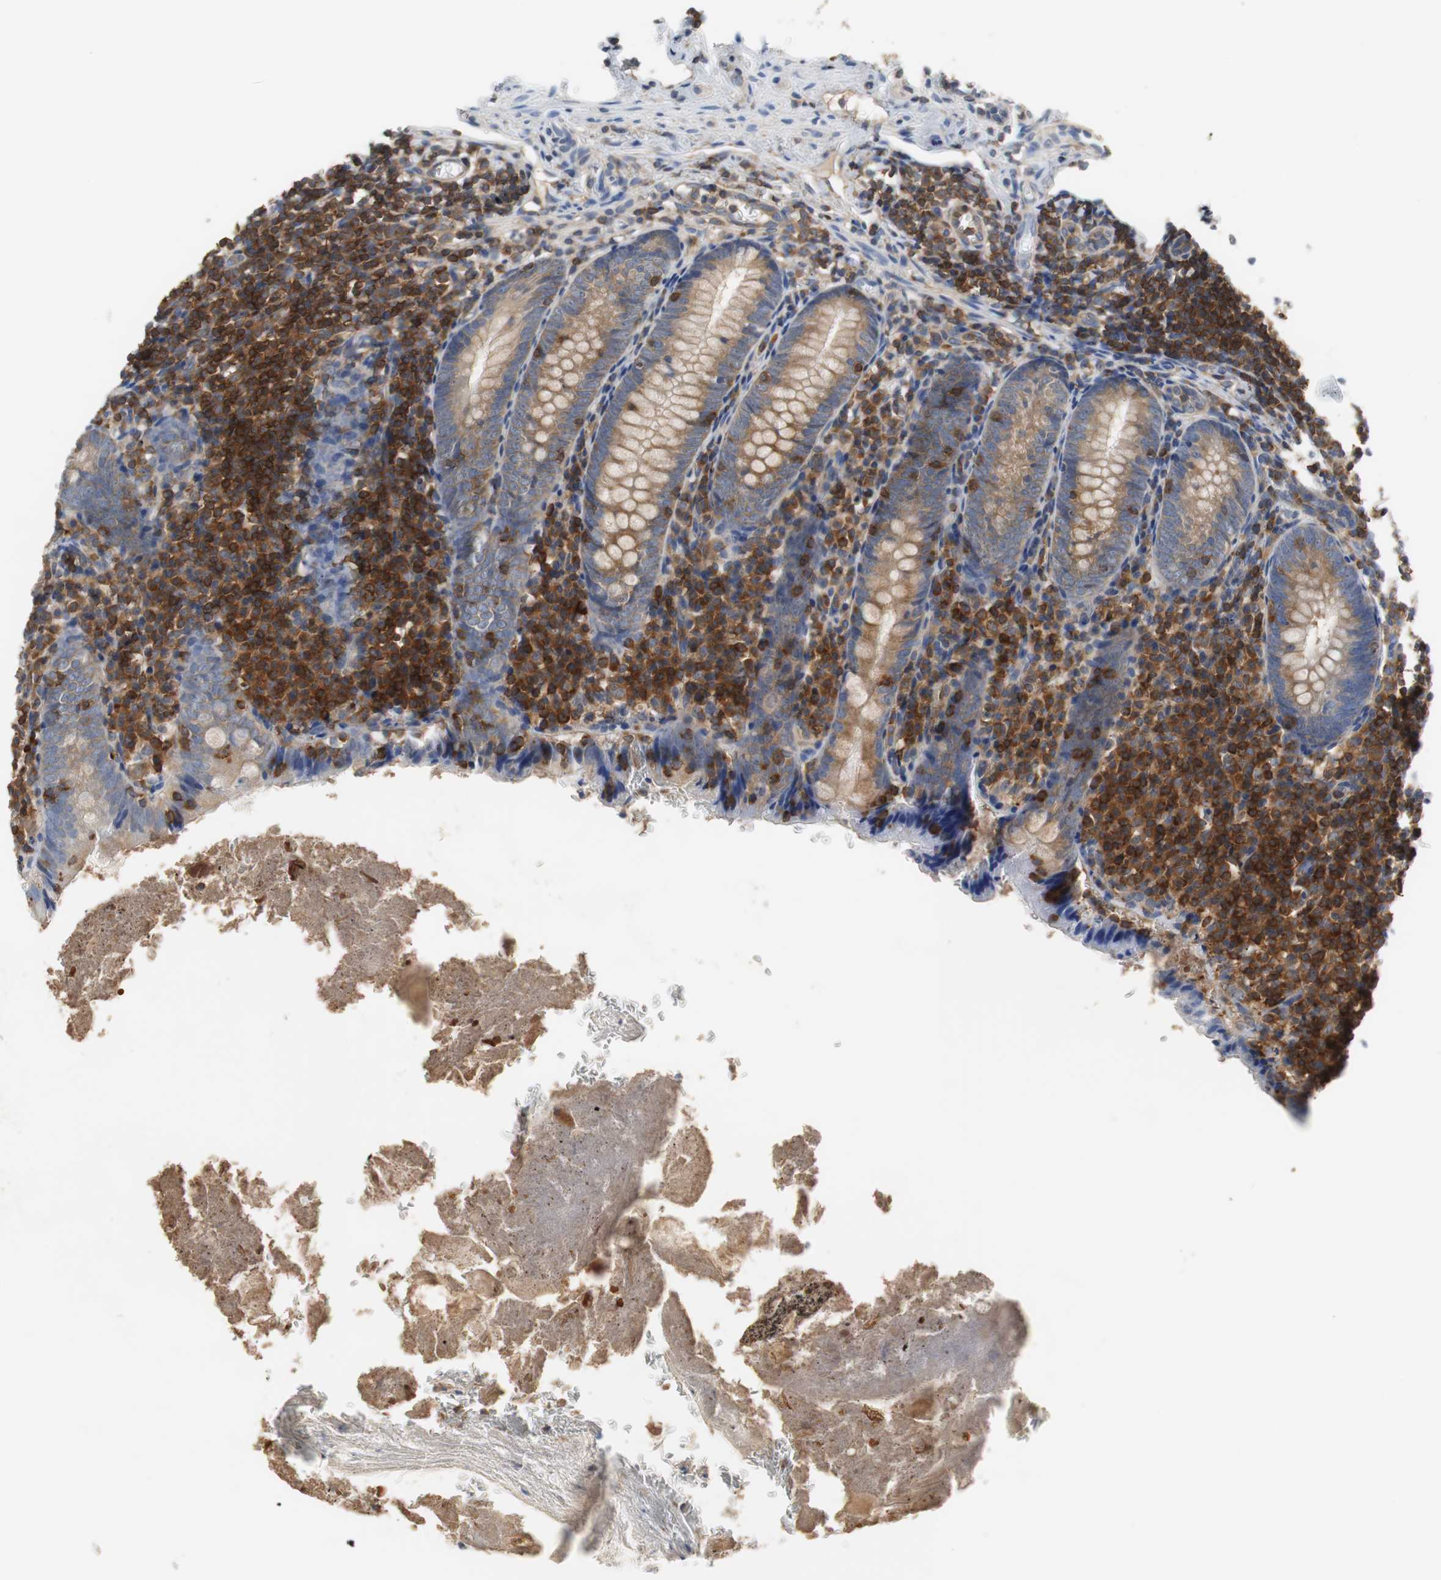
{"staining": {"intensity": "moderate", "quantity": ">75%", "location": "cytoplasmic/membranous"}, "tissue": "appendix", "cell_type": "Glandular cells", "image_type": "normal", "snomed": [{"axis": "morphology", "description": "Normal tissue, NOS"}, {"axis": "topography", "description": "Appendix"}], "caption": "Protein expression analysis of benign appendix displays moderate cytoplasmic/membranous expression in about >75% of glandular cells. (Stains: DAB in brown, nuclei in blue, Microscopy: brightfield microscopy at high magnification).", "gene": "TSC22D4", "patient": {"sex": "female", "age": 10}}